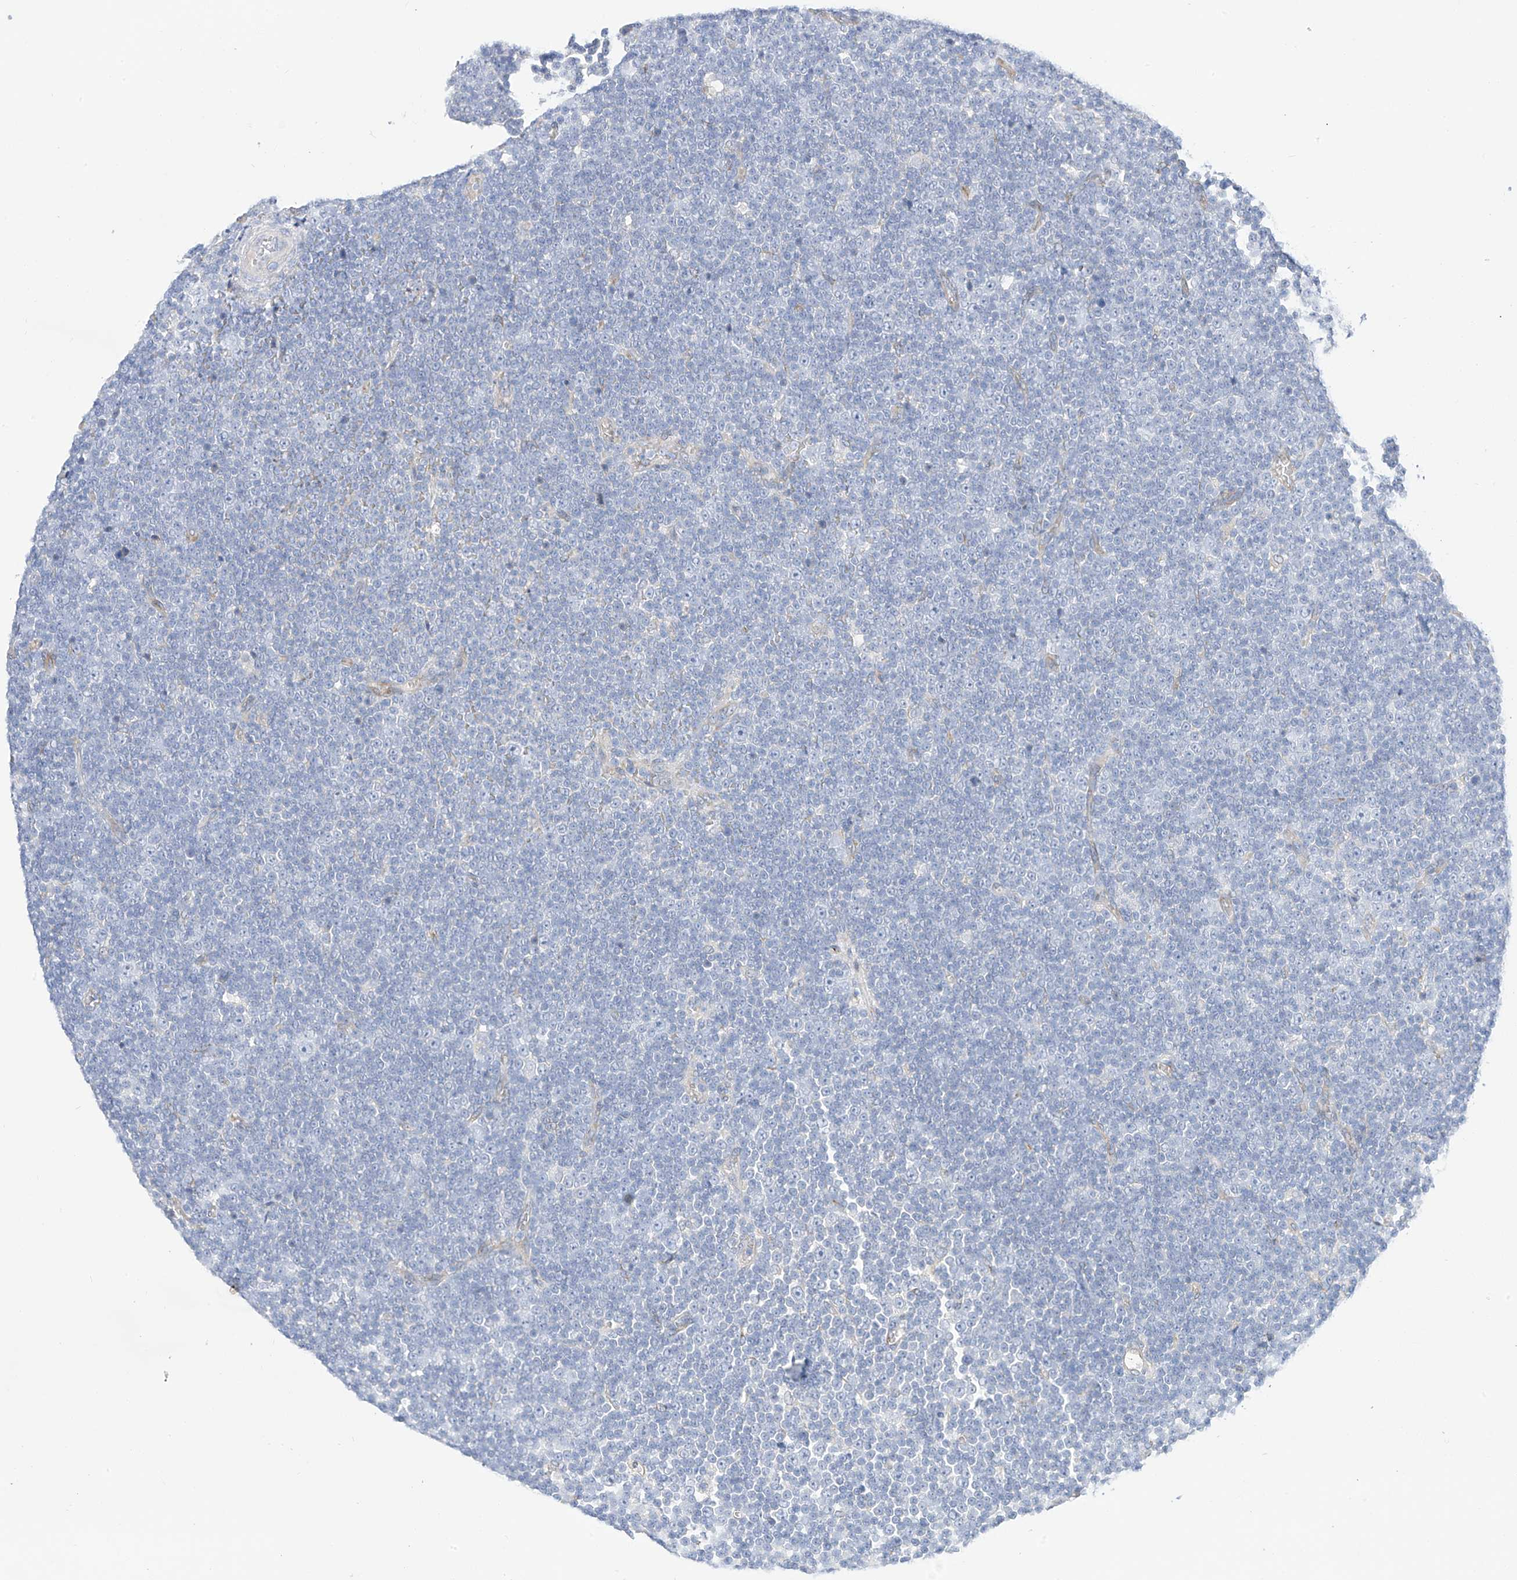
{"staining": {"intensity": "negative", "quantity": "none", "location": "none"}, "tissue": "lymphoma", "cell_type": "Tumor cells", "image_type": "cancer", "snomed": [{"axis": "morphology", "description": "Malignant lymphoma, non-Hodgkin's type, Low grade"}, {"axis": "topography", "description": "Lymph node"}], "caption": "Human lymphoma stained for a protein using immunohistochemistry exhibits no expression in tumor cells.", "gene": "RASA2", "patient": {"sex": "female", "age": 67}}